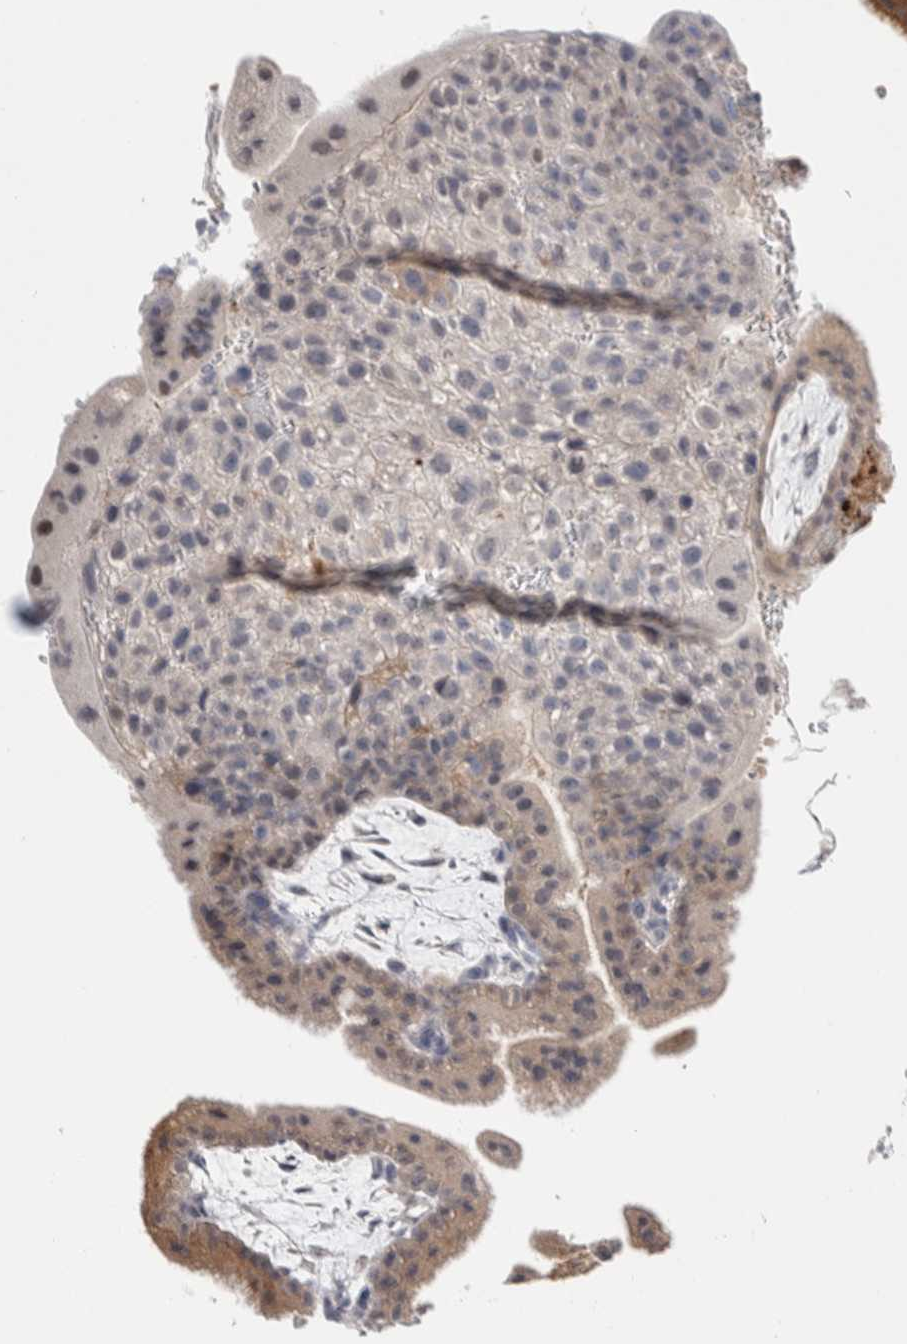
{"staining": {"intensity": "moderate", "quantity": ">75%", "location": "cytoplasmic/membranous"}, "tissue": "placenta", "cell_type": "Decidual cells", "image_type": "normal", "snomed": [{"axis": "morphology", "description": "Normal tissue, NOS"}, {"axis": "topography", "description": "Placenta"}], "caption": "Immunohistochemical staining of benign placenta shows moderate cytoplasmic/membranous protein staining in about >75% of decidual cells.", "gene": "DNAJB6", "patient": {"sex": "female", "age": 35}}